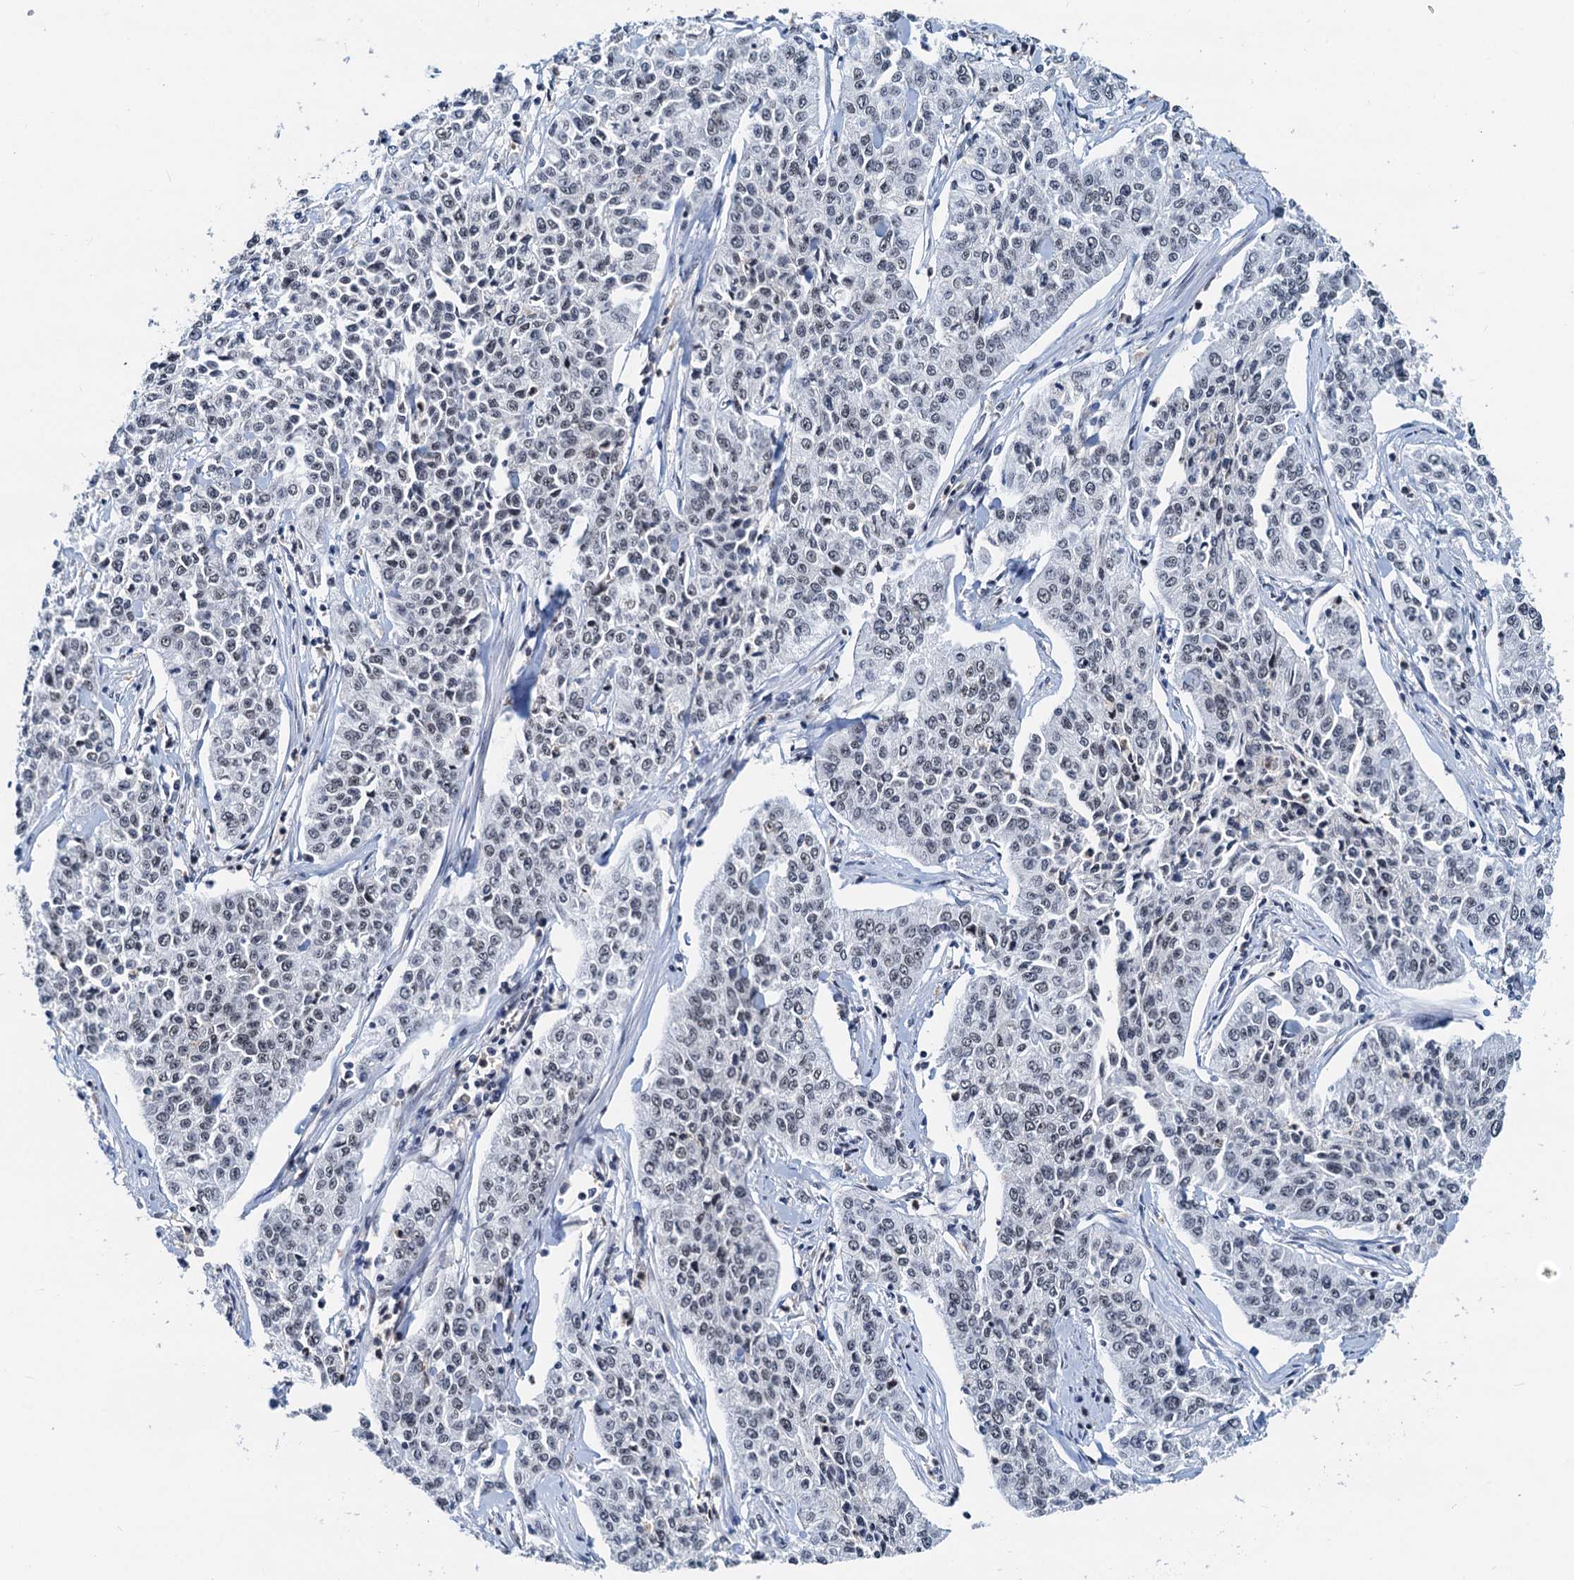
{"staining": {"intensity": "weak", "quantity": ">75%", "location": "nuclear"}, "tissue": "cervical cancer", "cell_type": "Tumor cells", "image_type": "cancer", "snomed": [{"axis": "morphology", "description": "Squamous cell carcinoma, NOS"}, {"axis": "topography", "description": "Cervix"}], "caption": "Tumor cells show weak nuclear expression in approximately >75% of cells in cervical cancer (squamous cell carcinoma). The staining was performed using DAB to visualize the protein expression in brown, while the nuclei were stained in blue with hematoxylin (Magnification: 20x).", "gene": "SNRPD1", "patient": {"sex": "female", "age": 35}}